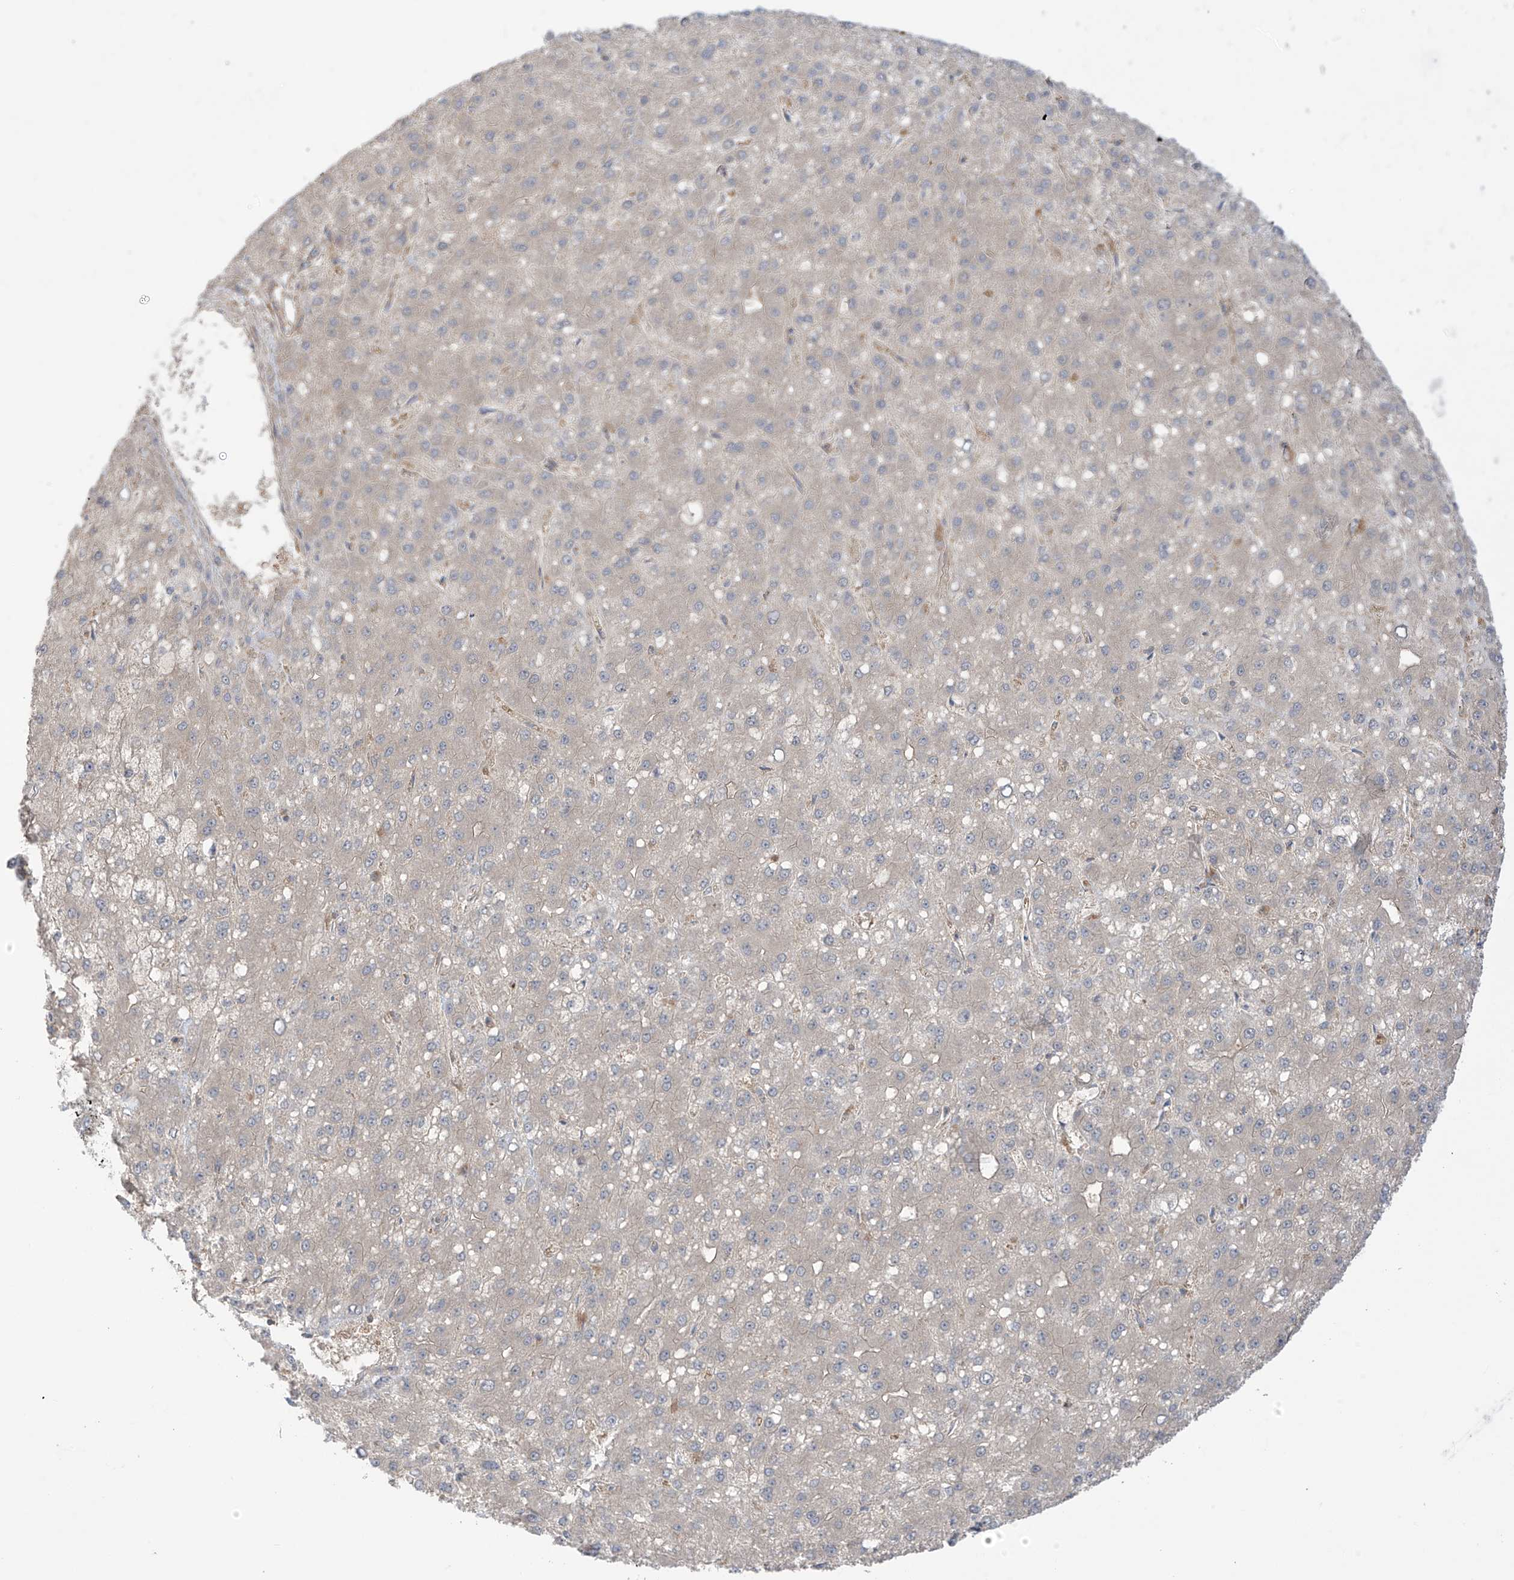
{"staining": {"intensity": "weak", "quantity": "<25%", "location": "cytoplasmic/membranous"}, "tissue": "liver cancer", "cell_type": "Tumor cells", "image_type": "cancer", "snomed": [{"axis": "morphology", "description": "Carcinoma, Hepatocellular, NOS"}, {"axis": "topography", "description": "Liver"}], "caption": "Human liver hepatocellular carcinoma stained for a protein using IHC demonstrates no expression in tumor cells.", "gene": "TRMU", "patient": {"sex": "male", "age": 67}}